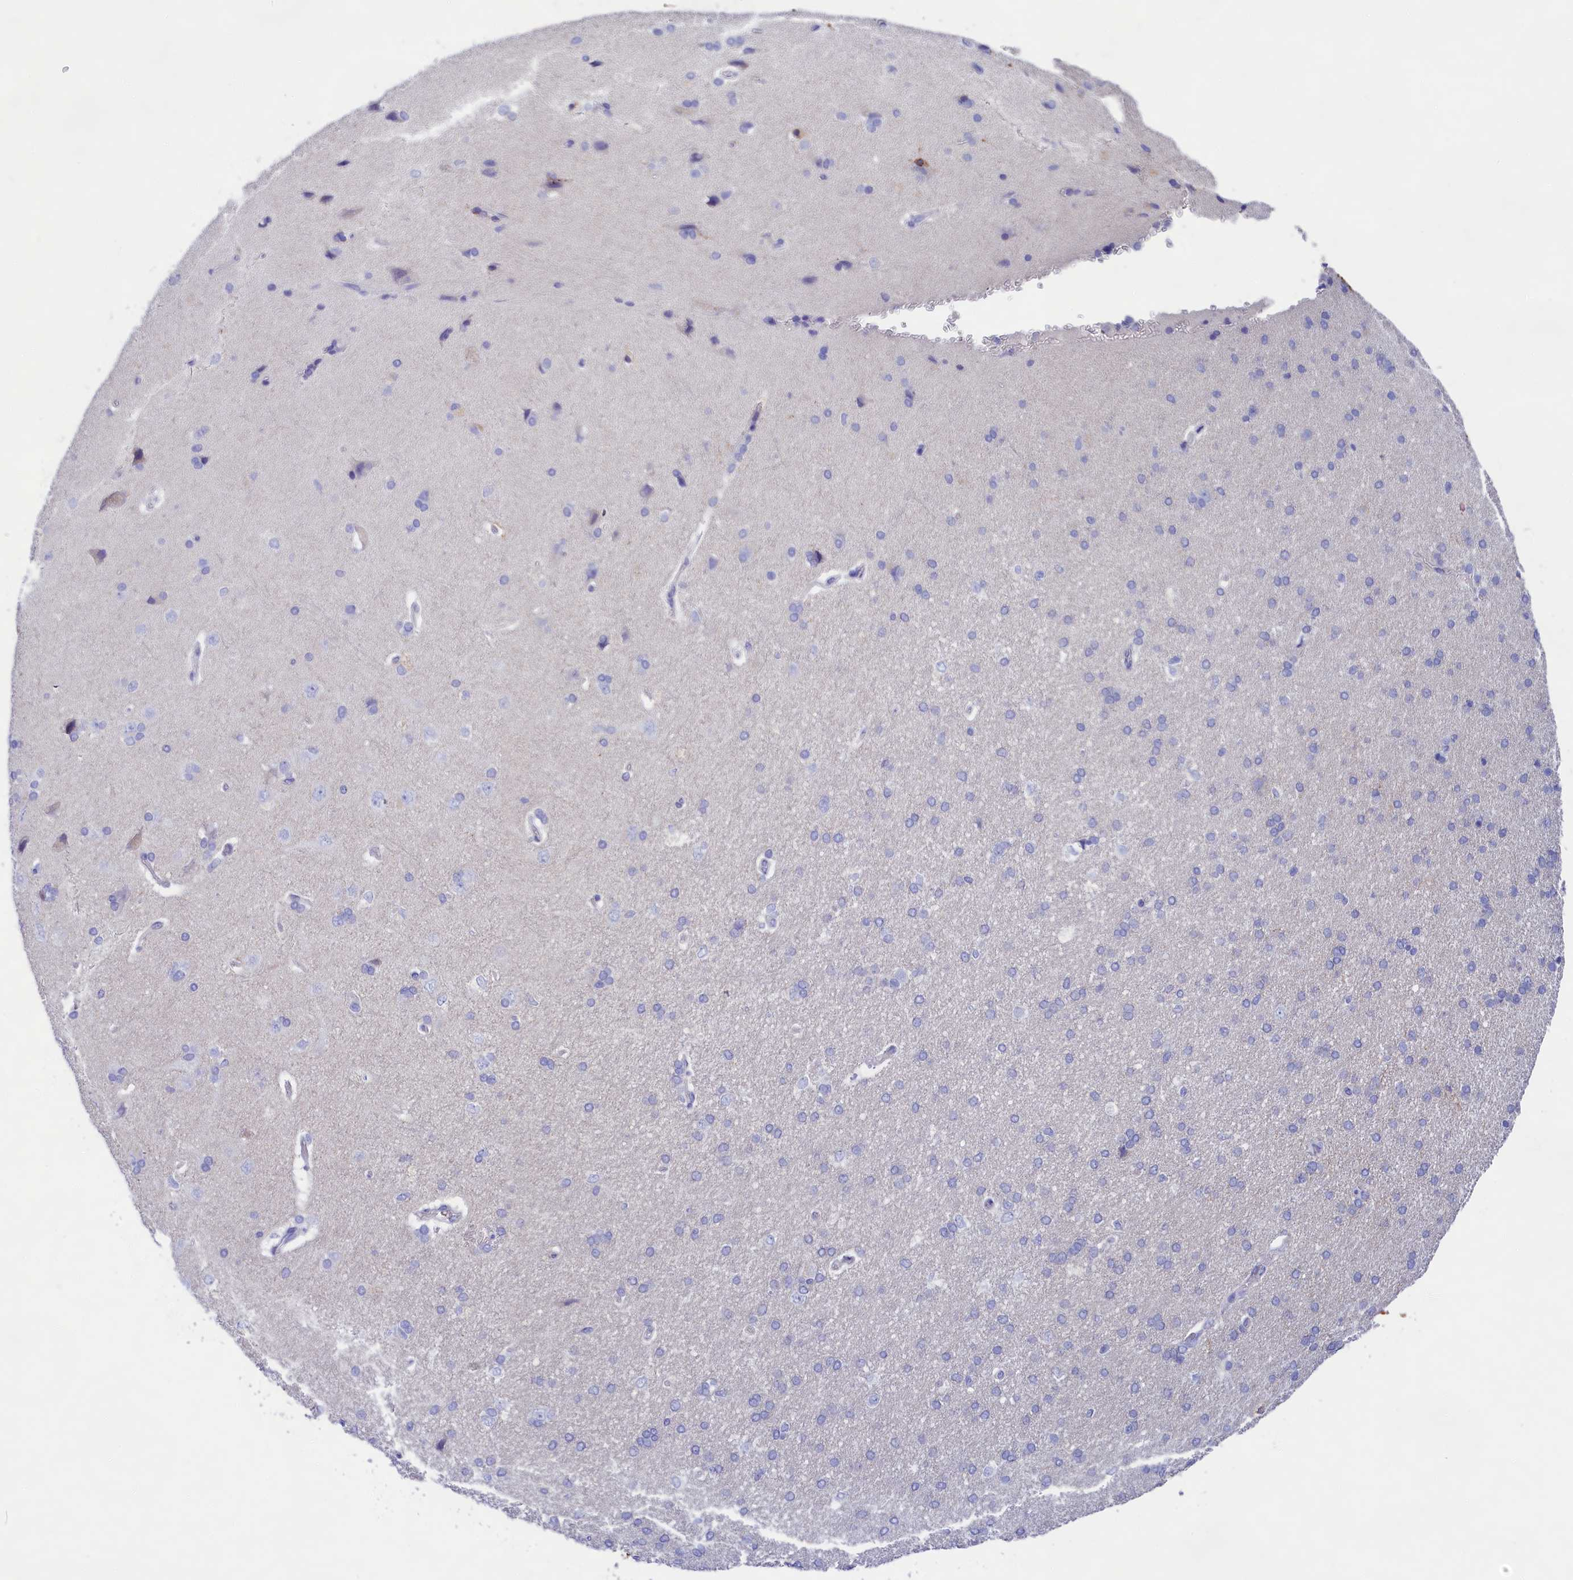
{"staining": {"intensity": "negative", "quantity": "none", "location": "none"}, "tissue": "cerebral cortex", "cell_type": "Endothelial cells", "image_type": "normal", "snomed": [{"axis": "morphology", "description": "Normal tissue, NOS"}, {"axis": "topography", "description": "Cerebral cortex"}], "caption": "Unremarkable cerebral cortex was stained to show a protein in brown. There is no significant positivity in endothelial cells. Brightfield microscopy of immunohistochemistry (IHC) stained with DAB (brown) and hematoxylin (blue), captured at high magnification.", "gene": "SULT2A1", "patient": {"sex": "male", "age": 62}}